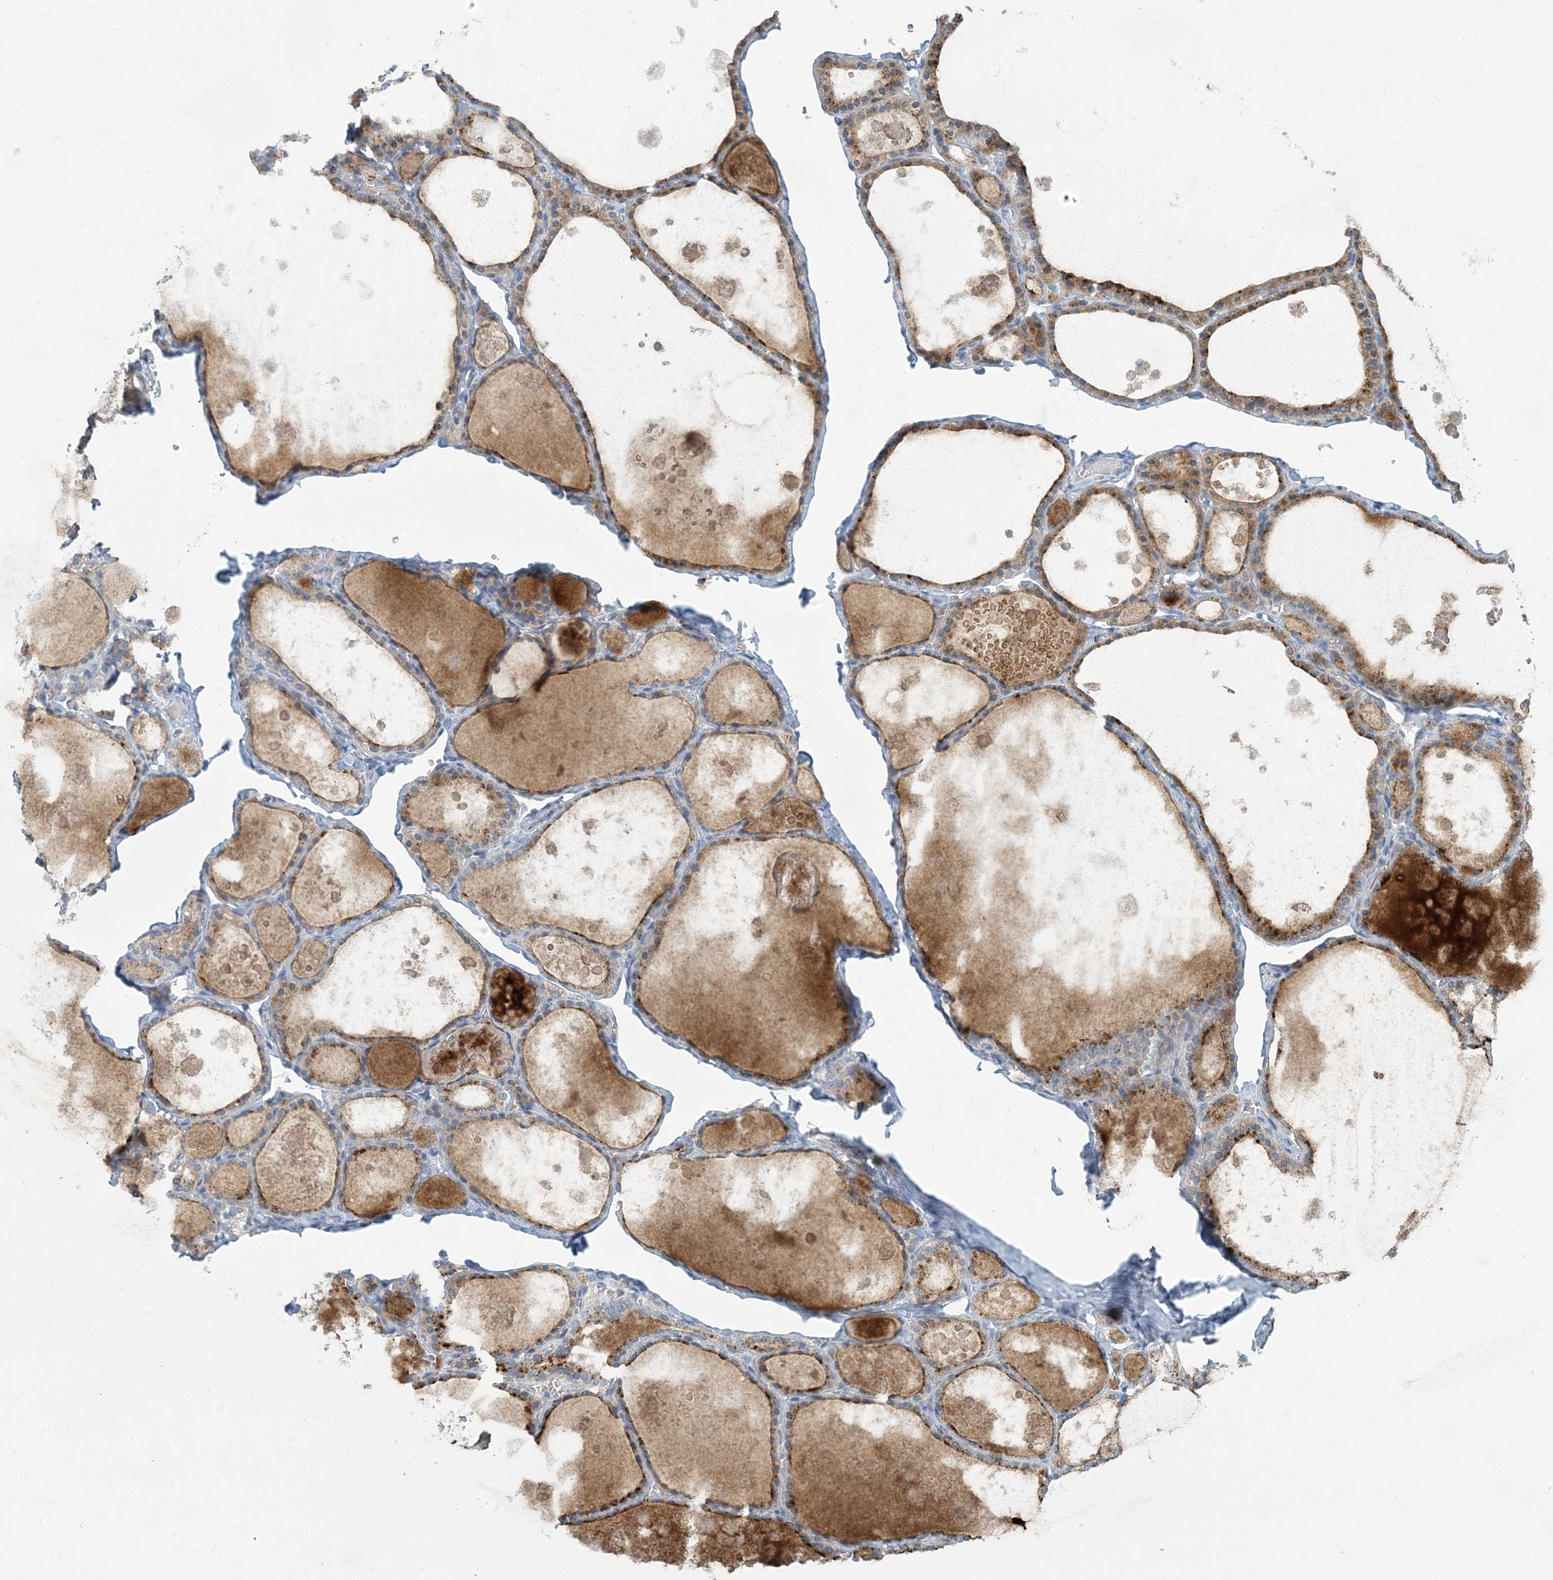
{"staining": {"intensity": "moderate", "quantity": "25%-75%", "location": "cytoplasmic/membranous"}, "tissue": "thyroid gland", "cell_type": "Glandular cells", "image_type": "normal", "snomed": [{"axis": "morphology", "description": "Normal tissue, NOS"}, {"axis": "topography", "description": "Thyroid gland"}], "caption": "High-magnification brightfield microscopy of normal thyroid gland stained with DAB (3,3'-diaminobenzidine) (brown) and counterstained with hematoxylin (blue). glandular cells exhibit moderate cytoplasmic/membranous positivity is appreciated in approximately25%-75% of cells.", "gene": "EPHA4", "patient": {"sex": "male", "age": 56}}